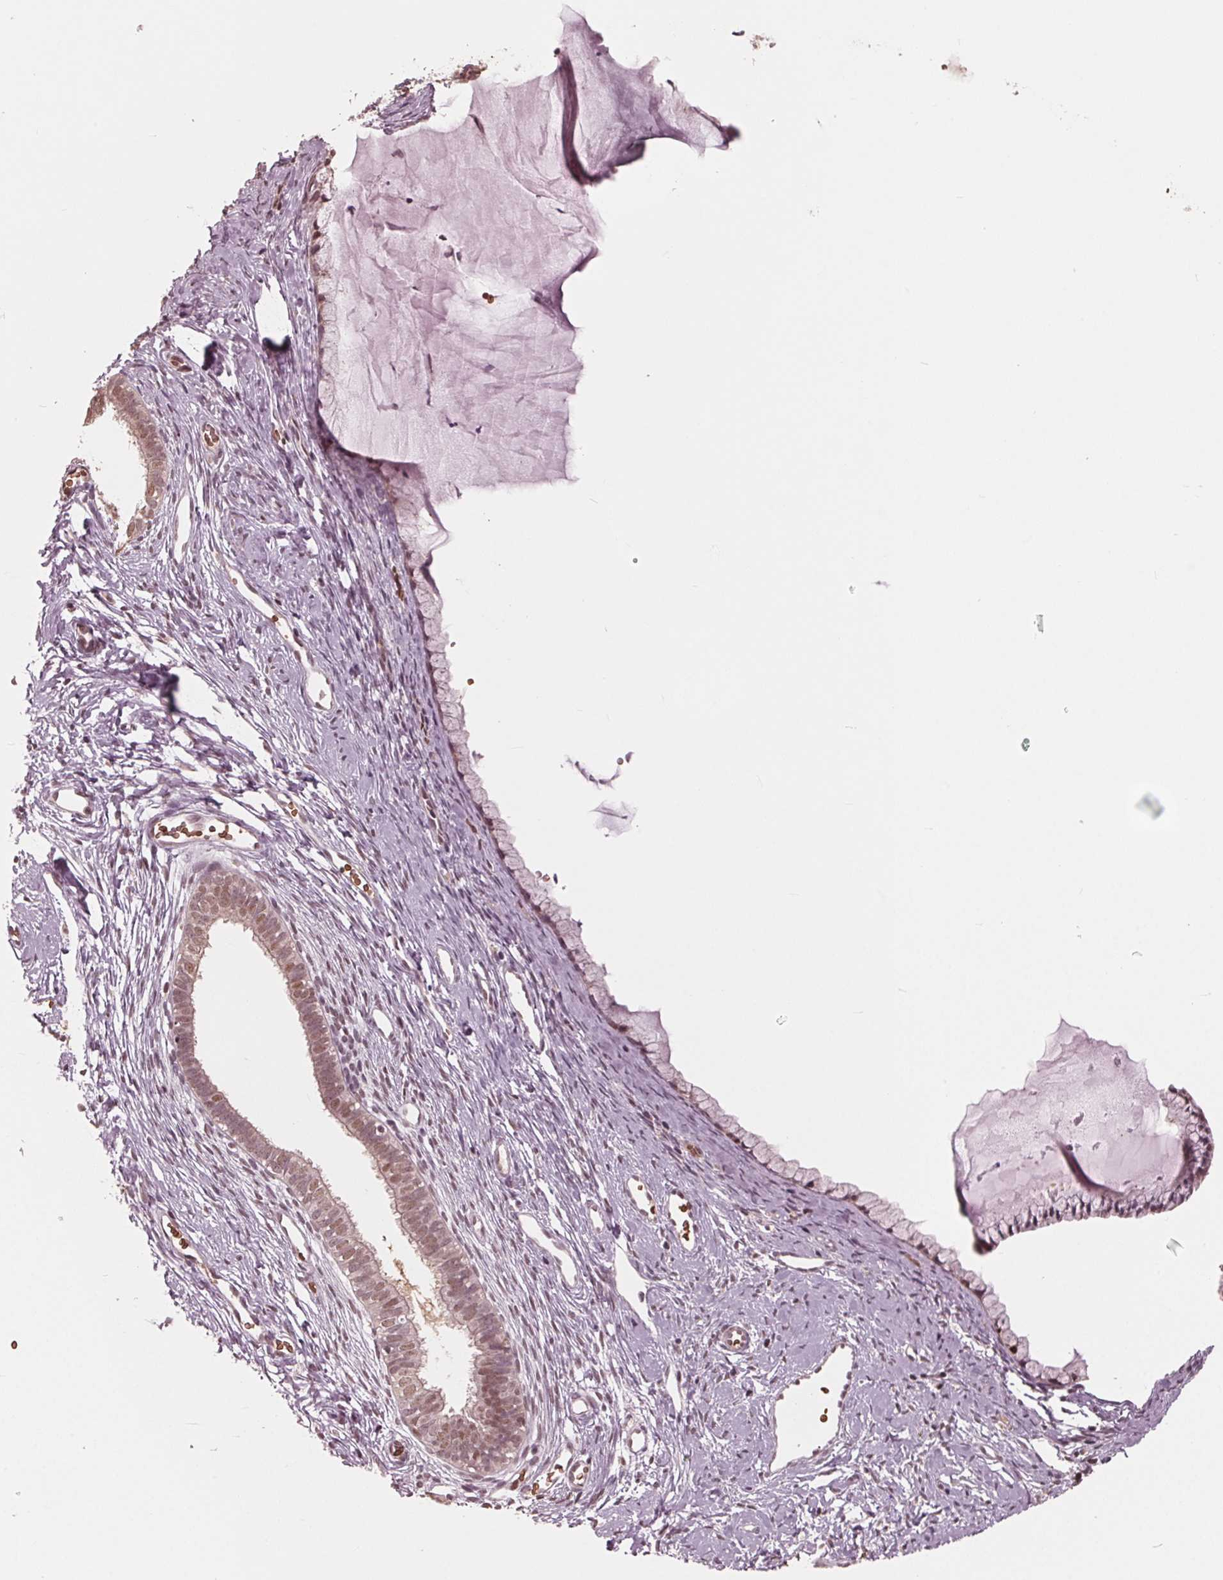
{"staining": {"intensity": "weak", "quantity": "25%-75%", "location": "nuclear"}, "tissue": "cervix", "cell_type": "Glandular cells", "image_type": "normal", "snomed": [{"axis": "morphology", "description": "Normal tissue, NOS"}, {"axis": "topography", "description": "Cervix"}], "caption": "Glandular cells exhibit low levels of weak nuclear expression in about 25%-75% of cells in benign cervix. (DAB = brown stain, brightfield microscopy at high magnification).", "gene": "HIRIP3", "patient": {"sex": "female", "age": 40}}